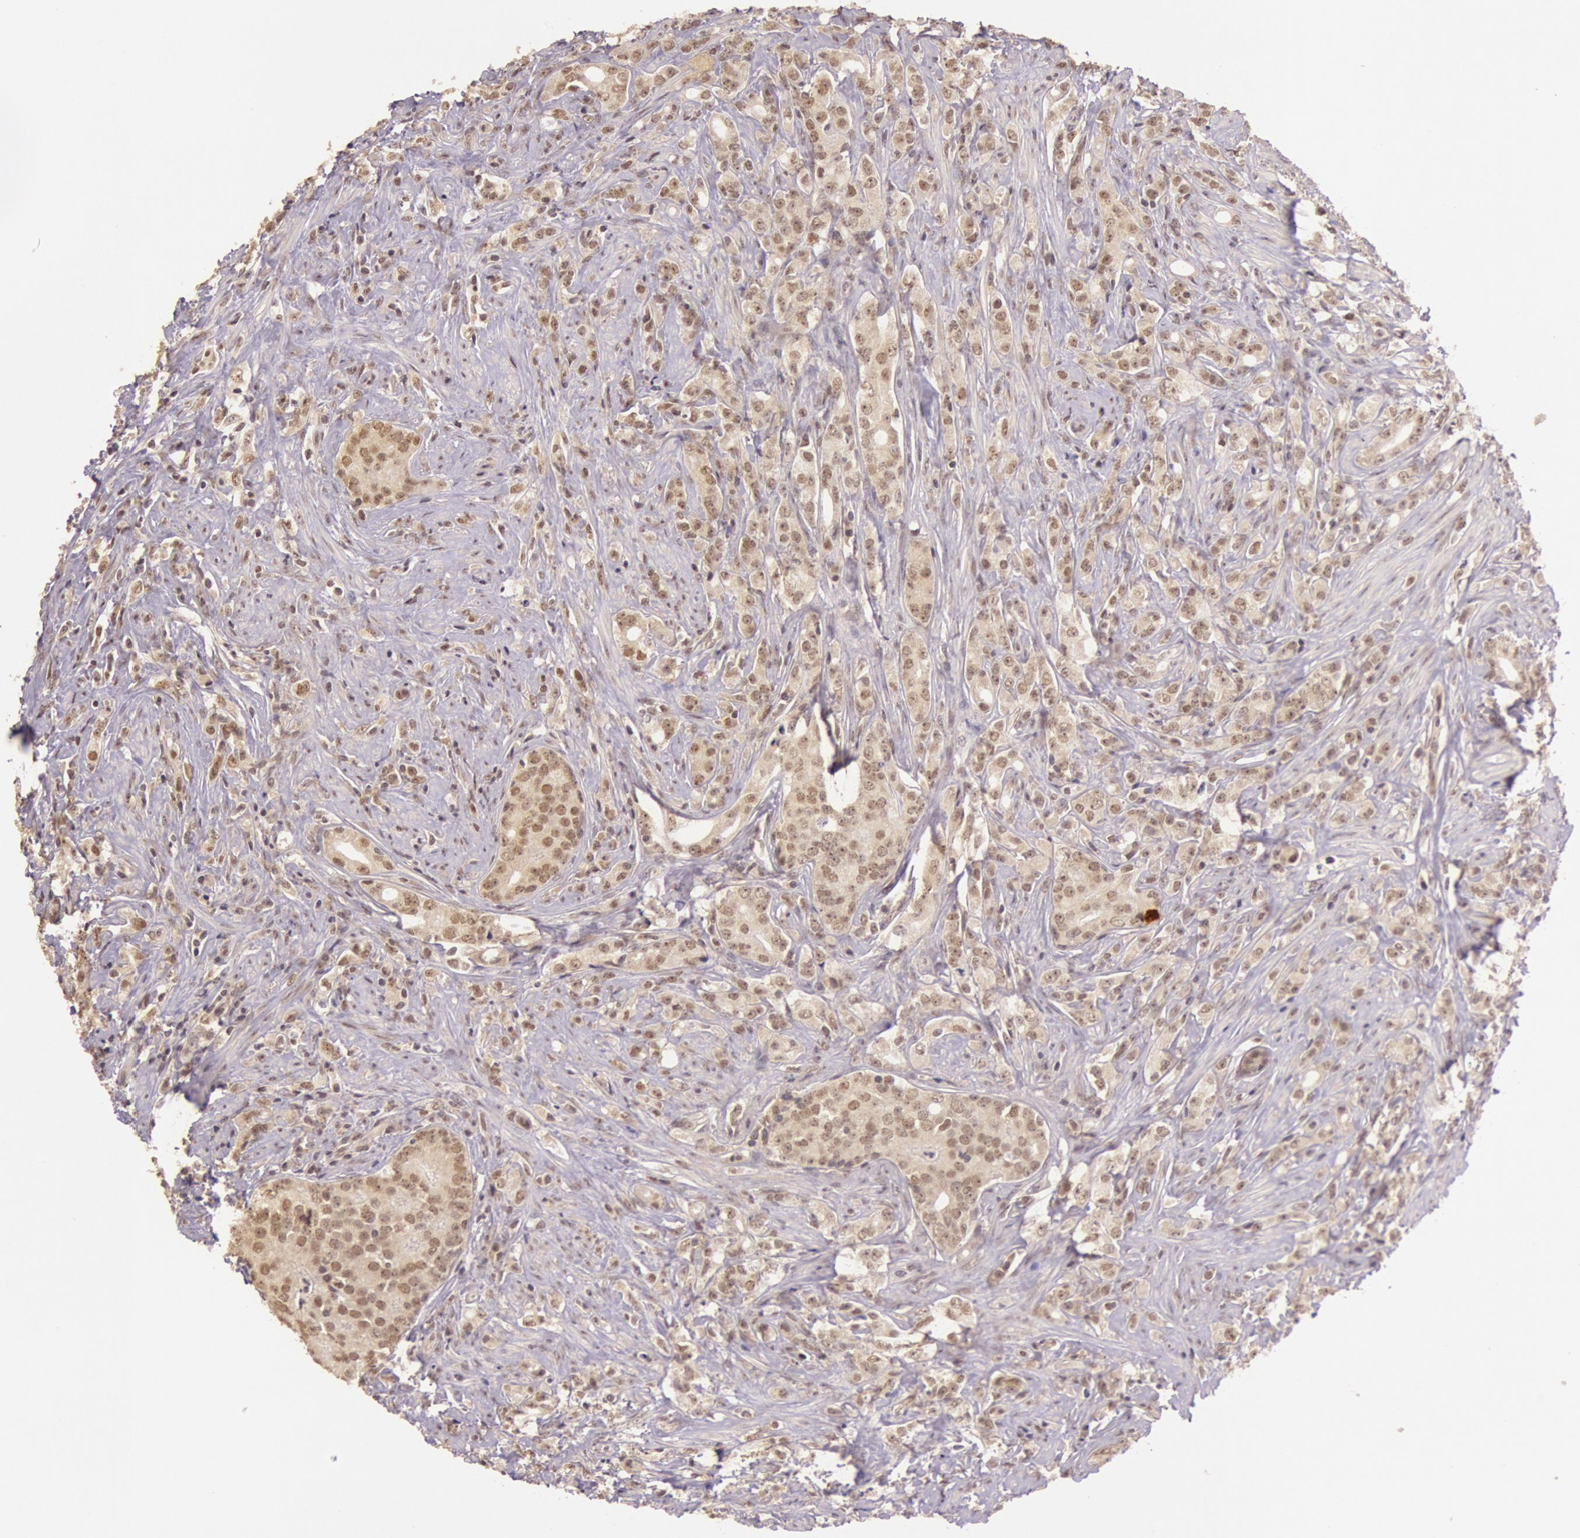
{"staining": {"intensity": "moderate", "quantity": "25%-75%", "location": "cytoplasmic/membranous"}, "tissue": "prostate cancer", "cell_type": "Tumor cells", "image_type": "cancer", "snomed": [{"axis": "morphology", "description": "Adenocarcinoma, Medium grade"}, {"axis": "topography", "description": "Prostate"}], "caption": "Immunohistochemical staining of medium-grade adenocarcinoma (prostate) displays moderate cytoplasmic/membranous protein positivity in about 25%-75% of tumor cells.", "gene": "RTL10", "patient": {"sex": "male", "age": 59}}